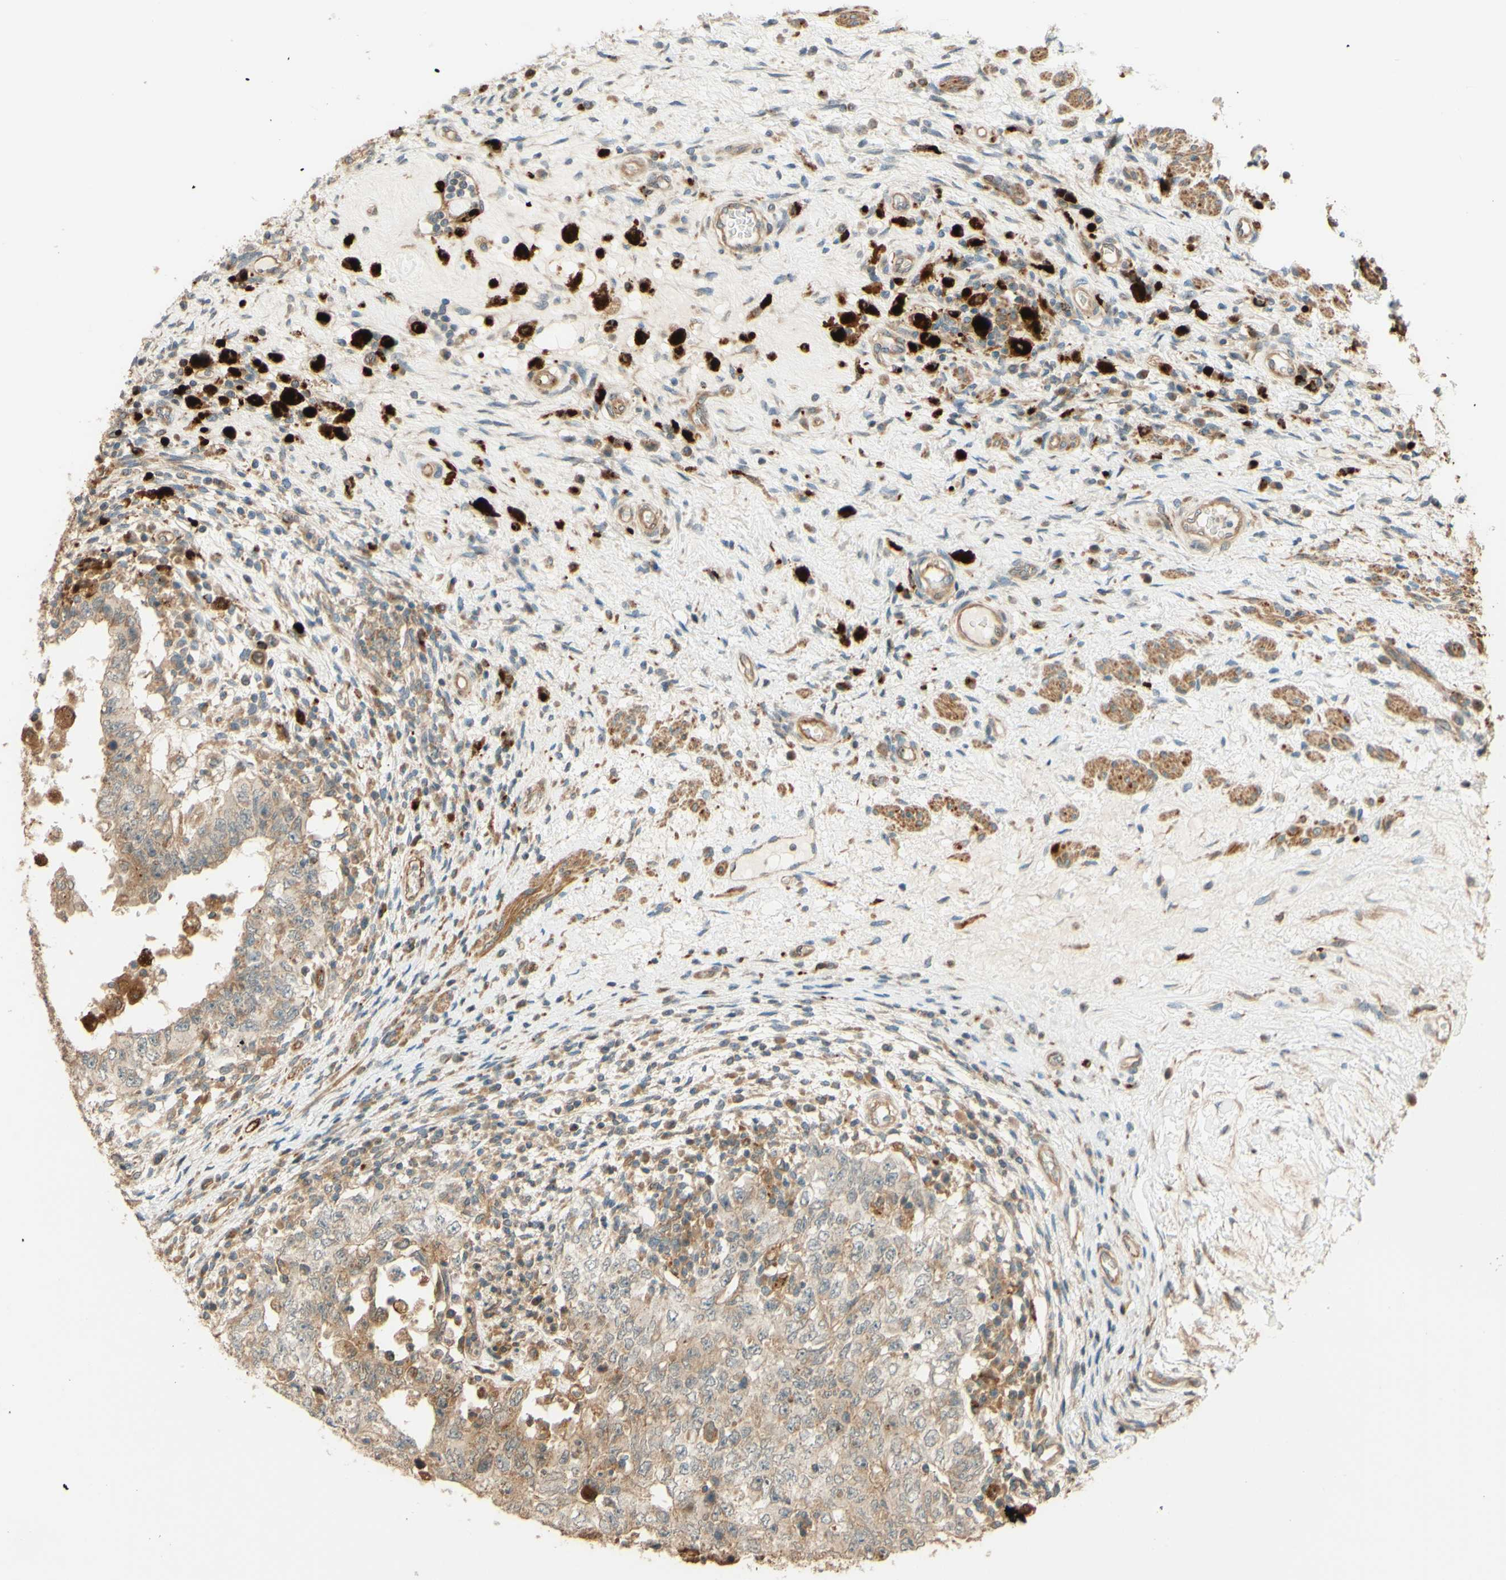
{"staining": {"intensity": "weak", "quantity": ">75%", "location": "cytoplasmic/membranous"}, "tissue": "testis cancer", "cell_type": "Tumor cells", "image_type": "cancer", "snomed": [{"axis": "morphology", "description": "Carcinoma, Embryonal, NOS"}, {"axis": "topography", "description": "Testis"}], "caption": "Immunohistochemistry (IHC) of human embryonal carcinoma (testis) exhibits low levels of weak cytoplasmic/membranous staining in about >75% of tumor cells. (DAB (3,3'-diaminobenzidine) IHC, brown staining for protein, blue staining for nuclei).", "gene": "RNF19A", "patient": {"sex": "male", "age": 26}}